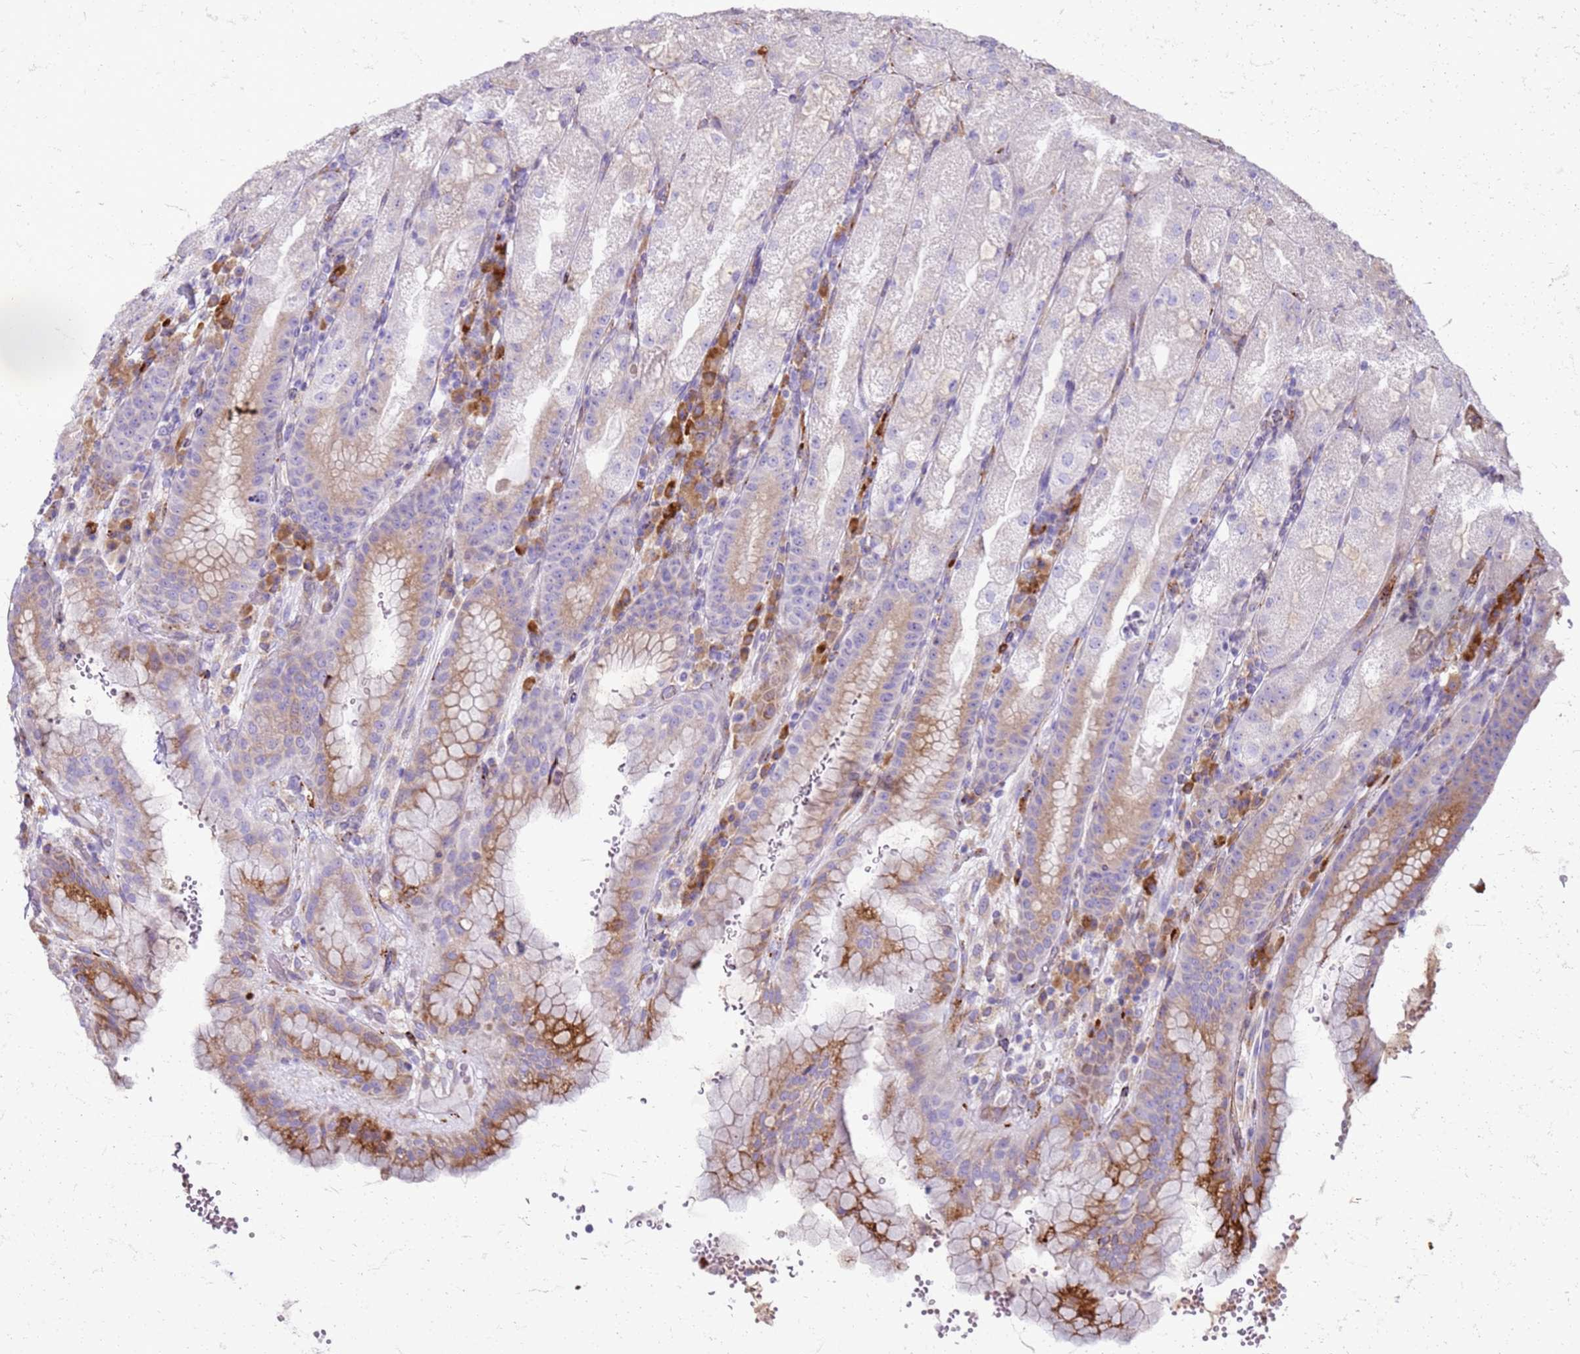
{"staining": {"intensity": "moderate", "quantity": "<25%", "location": "cytoplasmic/membranous"}, "tissue": "stomach", "cell_type": "Glandular cells", "image_type": "normal", "snomed": [{"axis": "morphology", "description": "Normal tissue, NOS"}, {"axis": "topography", "description": "Stomach, upper"}], "caption": "This photomicrograph exhibits immunohistochemistry staining of unremarkable stomach, with low moderate cytoplasmic/membranous expression in about <25% of glandular cells.", "gene": "PDK3", "patient": {"sex": "male", "age": 52}}